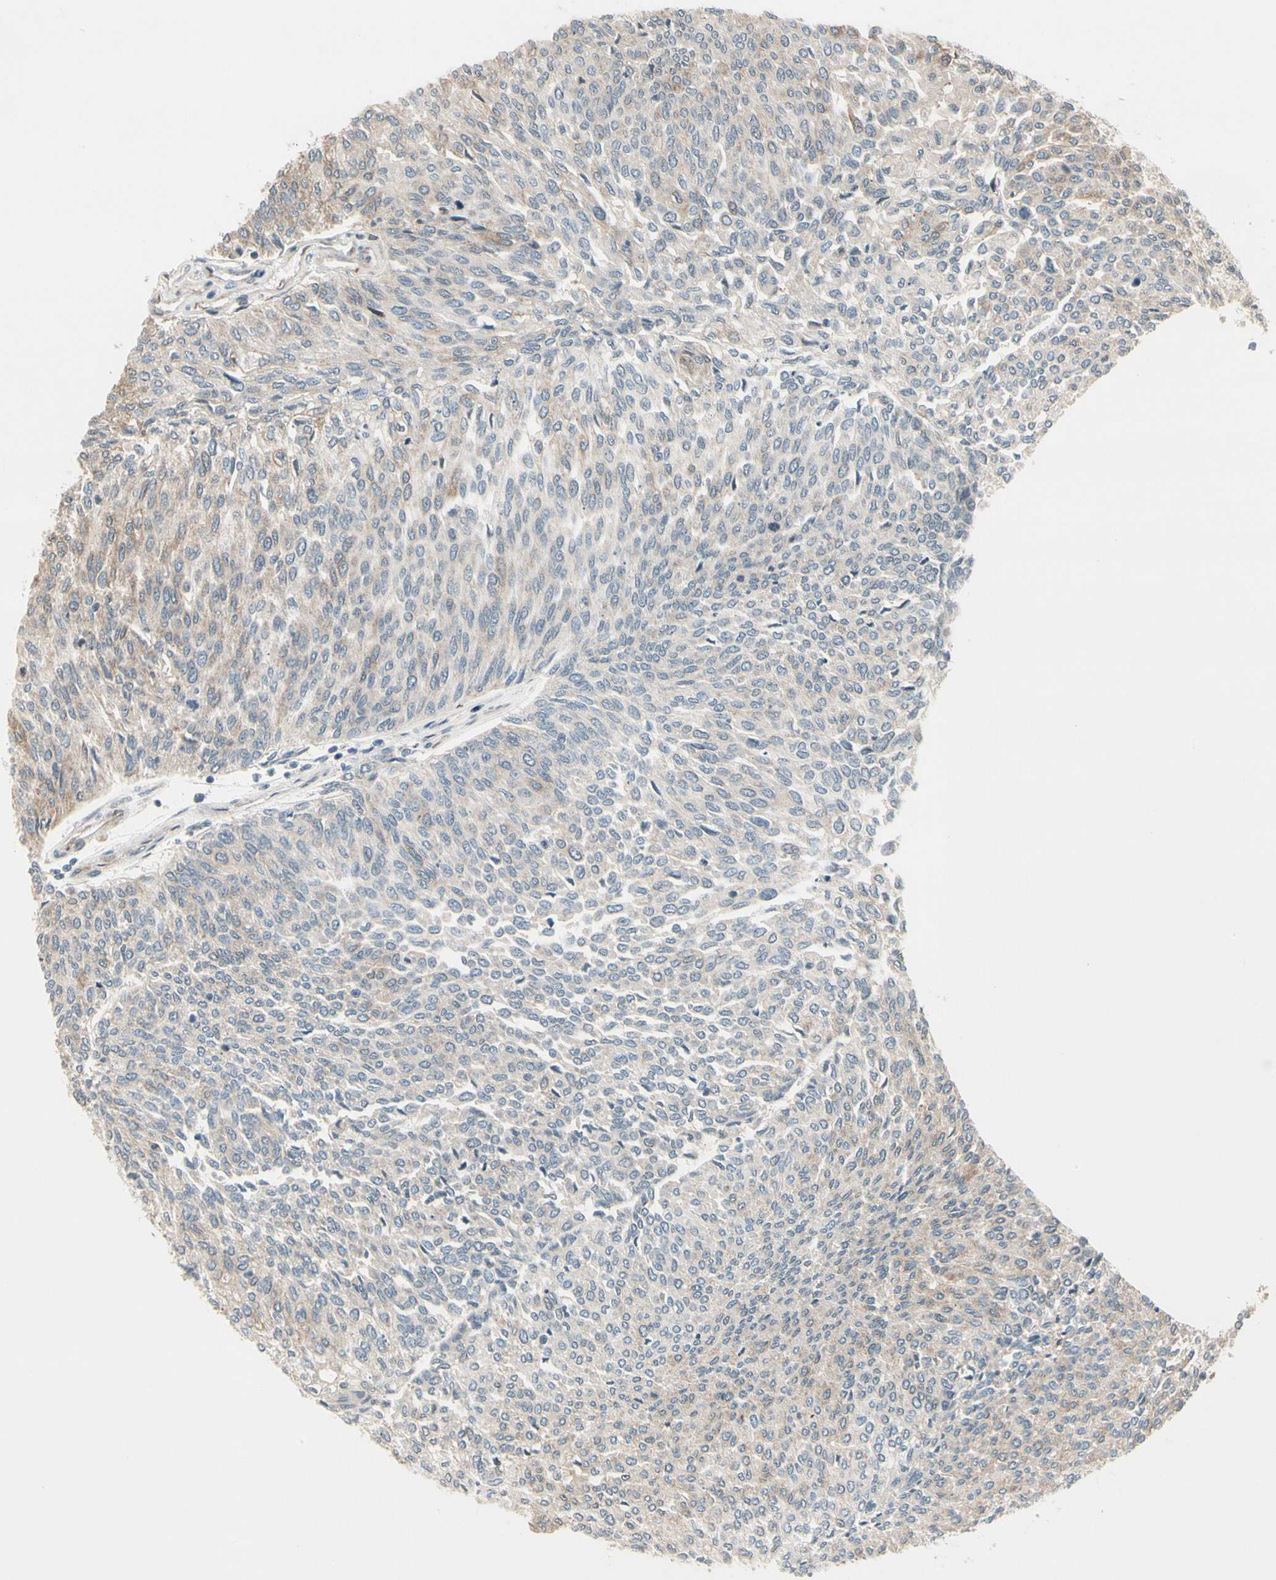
{"staining": {"intensity": "weak", "quantity": ">75%", "location": "cytoplasmic/membranous"}, "tissue": "urothelial cancer", "cell_type": "Tumor cells", "image_type": "cancer", "snomed": [{"axis": "morphology", "description": "Urothelial carcinoma, Low grade"}, {"axis": "topography", "description": "Urinary bladder"}], "caption": "Immunohistochemical staining of urothelial carcinoma (low-grade) exhibits low levels of weak cytoplasmic/membranous positivity in about >75% of tumor cells. Nuclei are stained in blue.", "gene": "SVBP", "patient": {"sex": "female", "age": 79}}